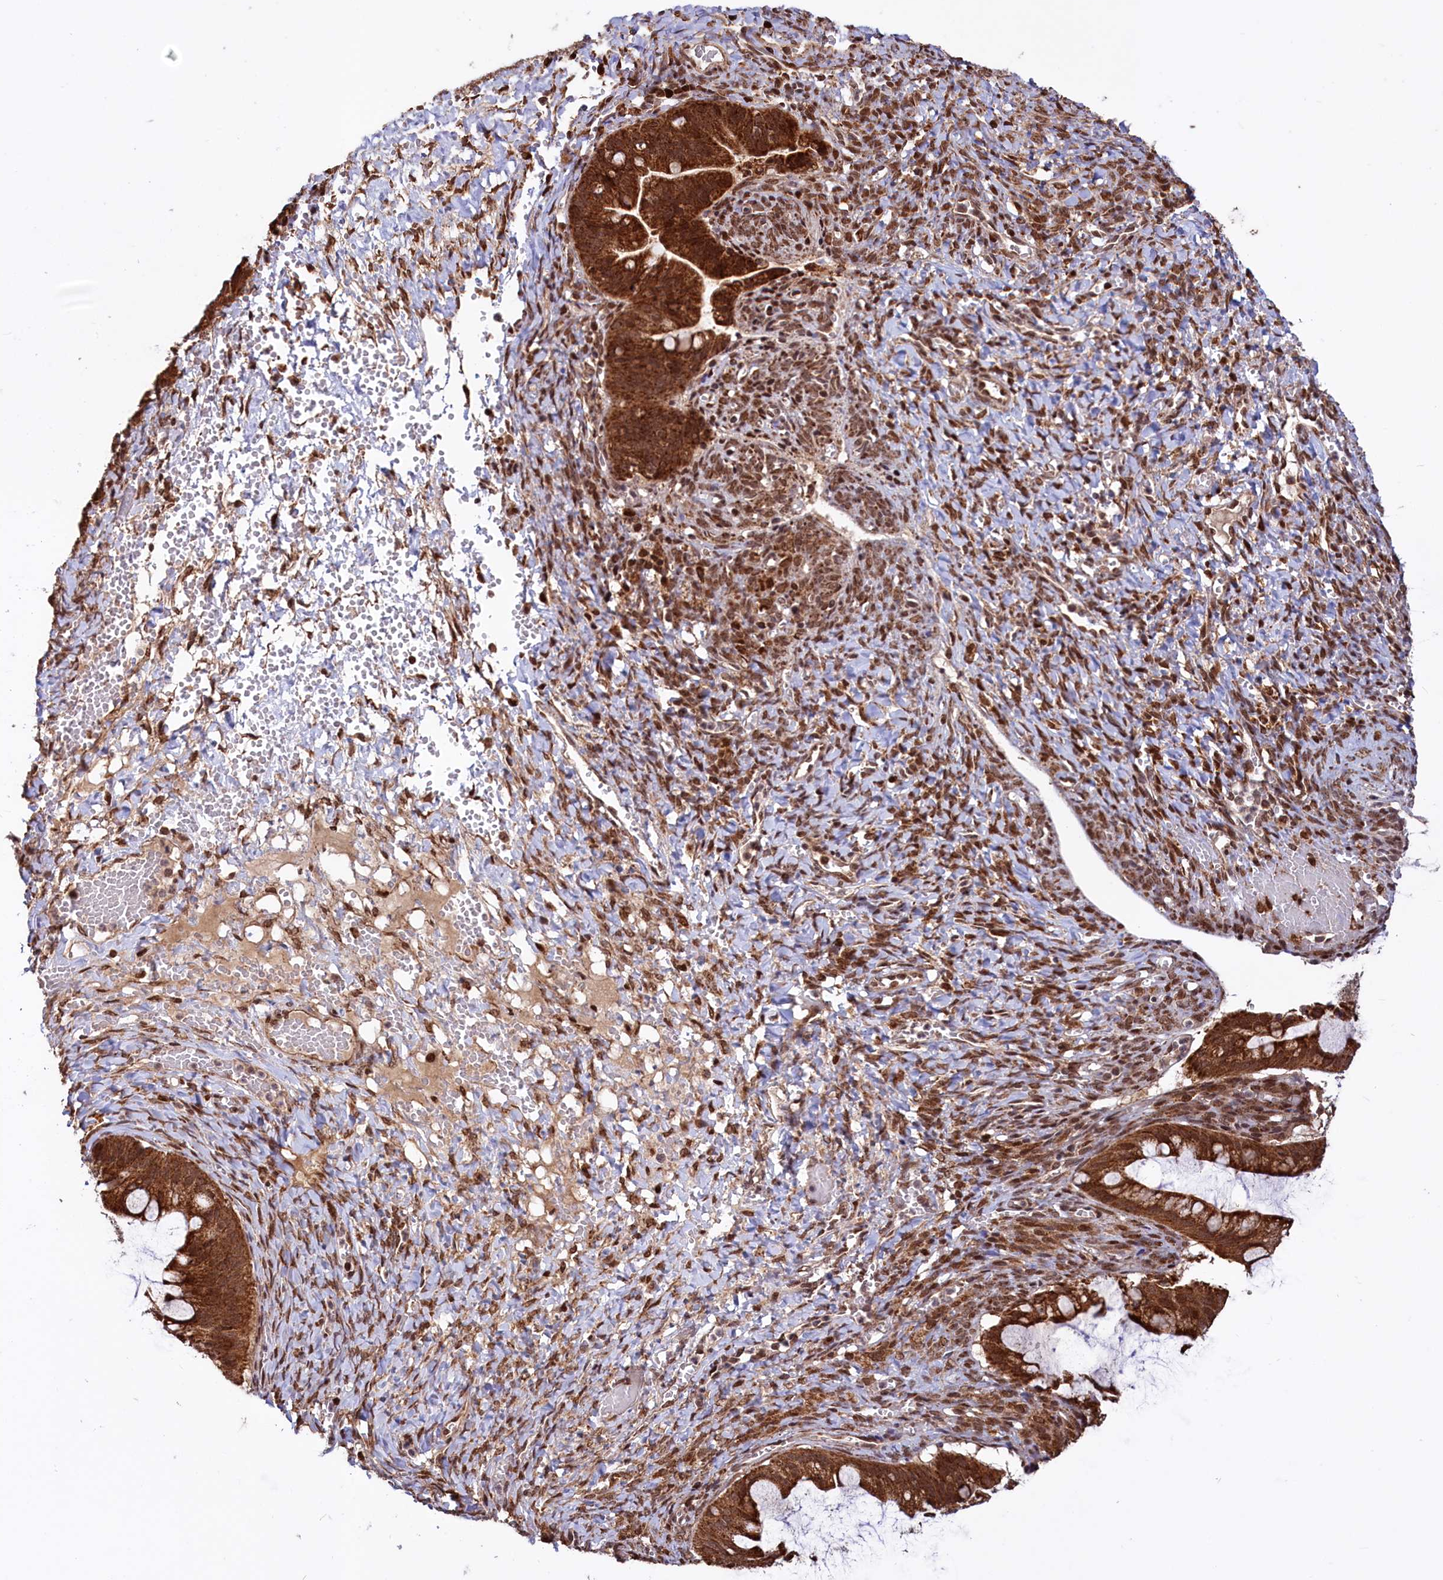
{"staining": {"intensity": "strong", "quantity": ">75%", "location": "cytoplasmic/membranous,nuclear"}, "tissue": "ovarian cancer", "cell_type": "Tumor cells", "image_type": "cancer", "snomed": [{"axis": "morphology", "description": "Cystadenocarcinoma, mucinous, NOS"}, {"axis": "topography", "description": "Ovary"}], "caption": "High-power microscopy captured an immunohistochemistry photomicrograph of ovarian cancer (mucinous cystadenocarcinoma), revealing strong cytoplasmic/membranous and nuclear expression in approximately >75% of tumor cells. The protein is shown in brown color, while the nuclei are stained blue.", "gene": "PHC3", "patient": {"sex": "female", "age": 73}}